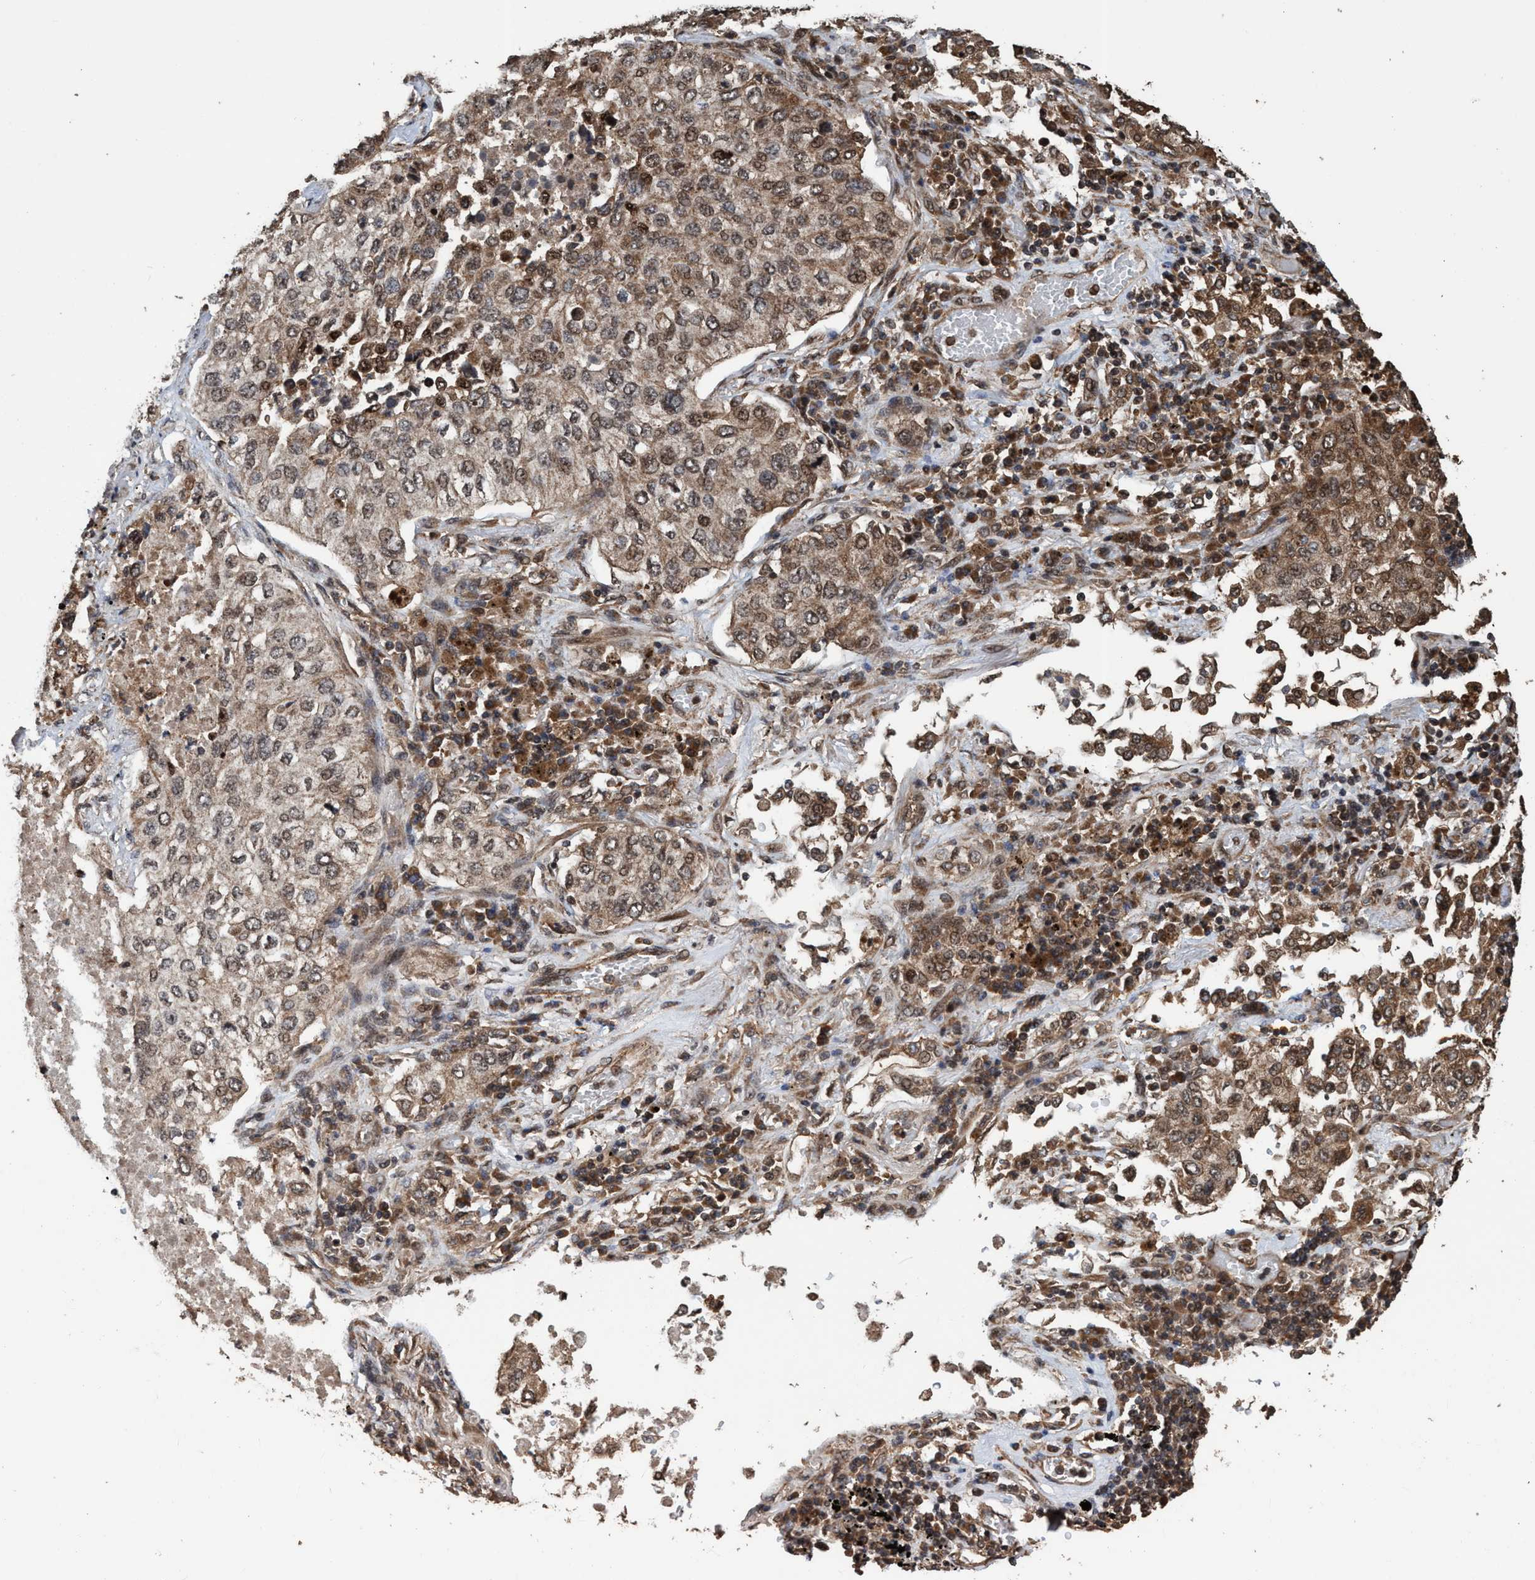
{"staining": {"intensity": "weak", "quantity": ">75%", "location": "cytoplasmic/membranous,nuclear"}, "tissue": "lung cancer", "cell_type": "Tumor cells", "image_type": "cancer", "snomed": [{"axis": "morphology", "description": "Inflammation, NOS"}, {"axis": "morphology", "description": "Adenocarcinoma, NOS"}, {"axis": "topography", "description": "Lung"}], "caption": "An immunohistochemistry histopathology image of neoplastic tissue is shown. Protein staining in brown highlights weak cytoplasmic/membranous and nuclear positivity in lung cancer within tumor cells. (Brightfield microscopy of DAB IHC at high magnification).", "gene": "TRPC7", "patient": {"sex": "male", "age": 63}}